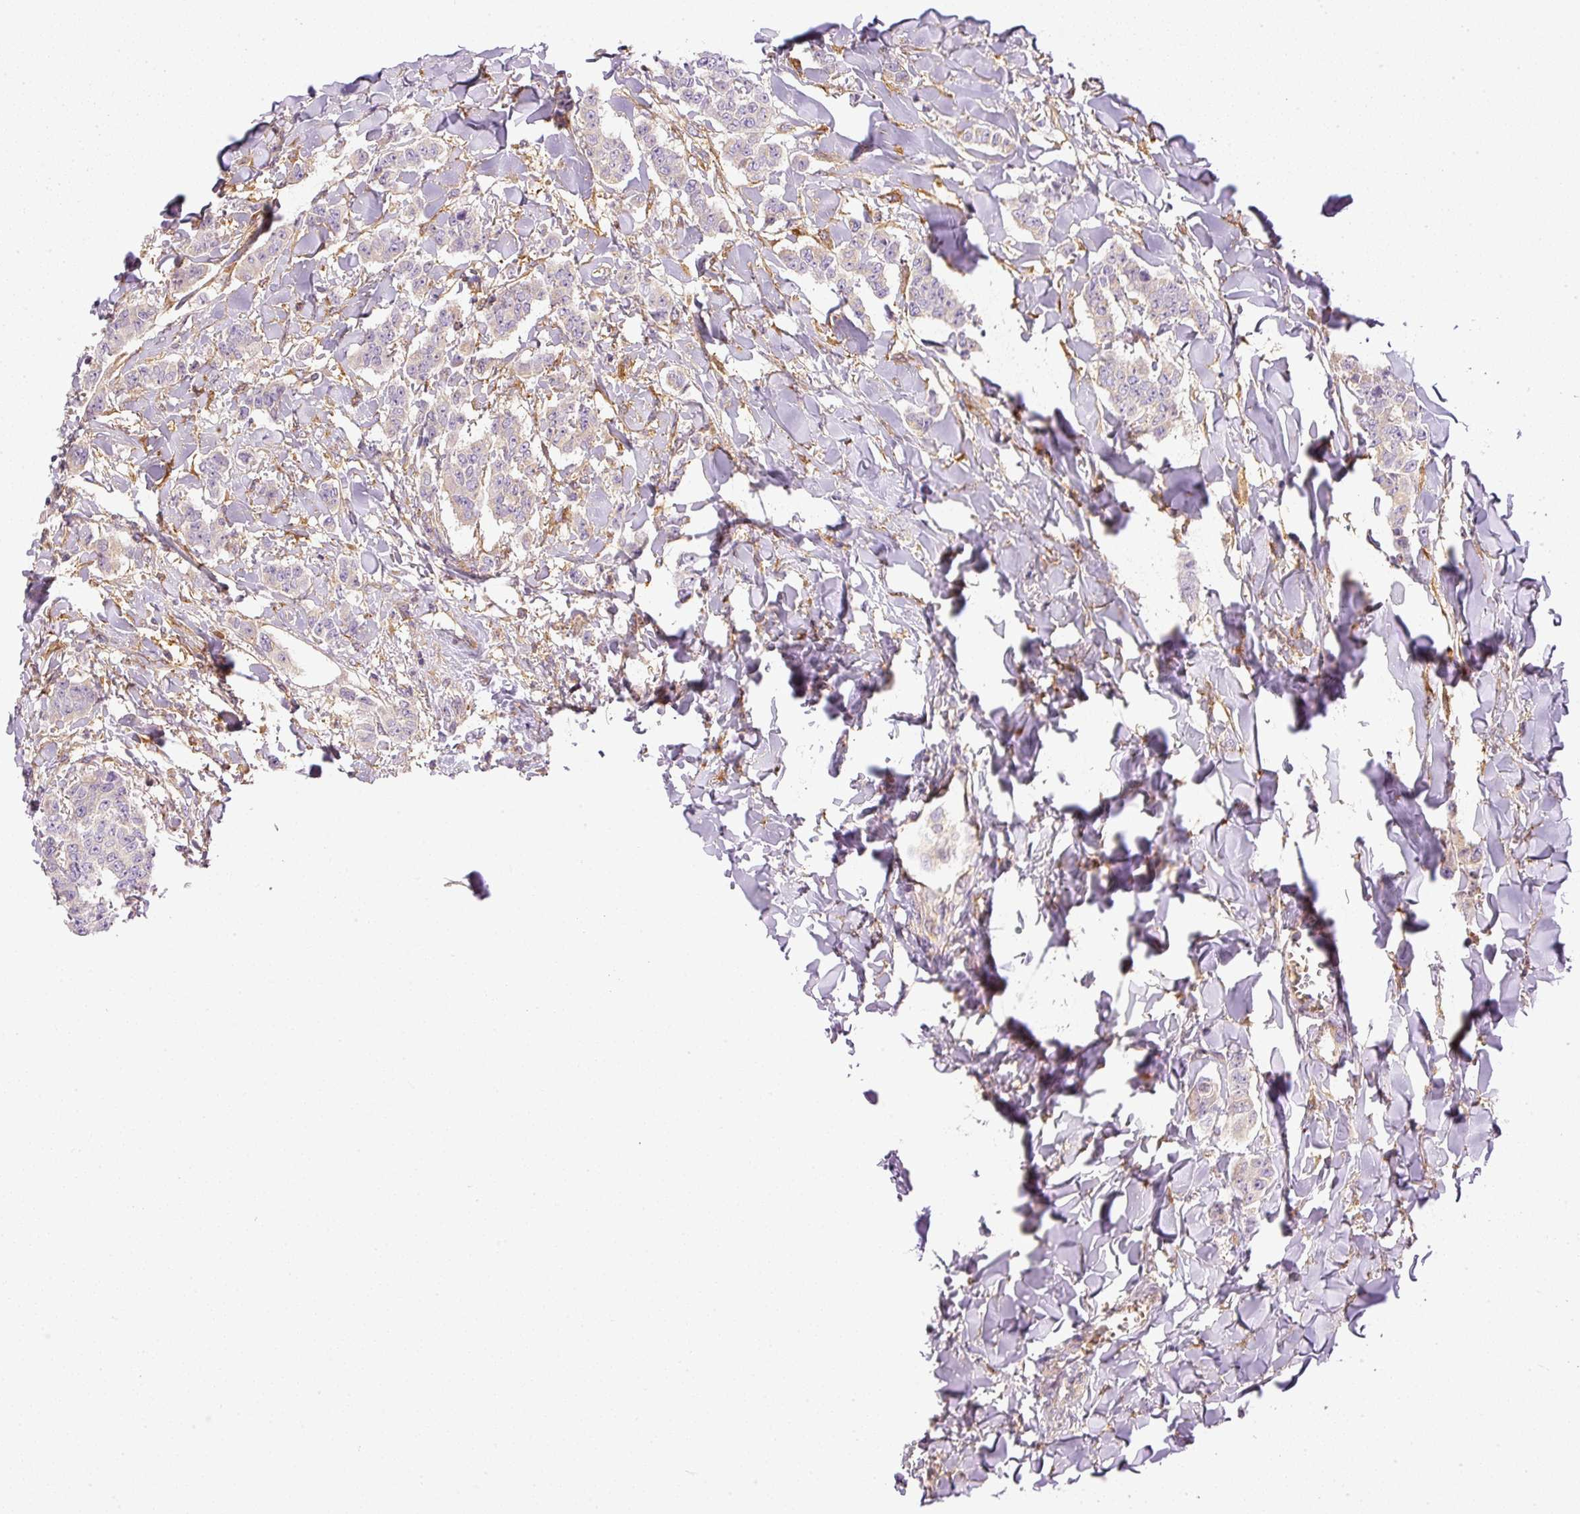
{"staining": {"intensity": "negative", "quantity": "none", "location": "none"}, "tissue": "breast cancer", "cell_type": "Tumor cells", "image_type": "cancer", "snomed": [{"axis": "morphology", "description": "Duct carcinoma"}, {"axis": "topography", "description": "Breast"}], "caption": "Immunohistochemical staining of breast infiltrating ductal carcinoma displays no significant positivity in tumor cells.", "gene": "TBC1D2B", "patient": {"sex": "female", "age": 40}}